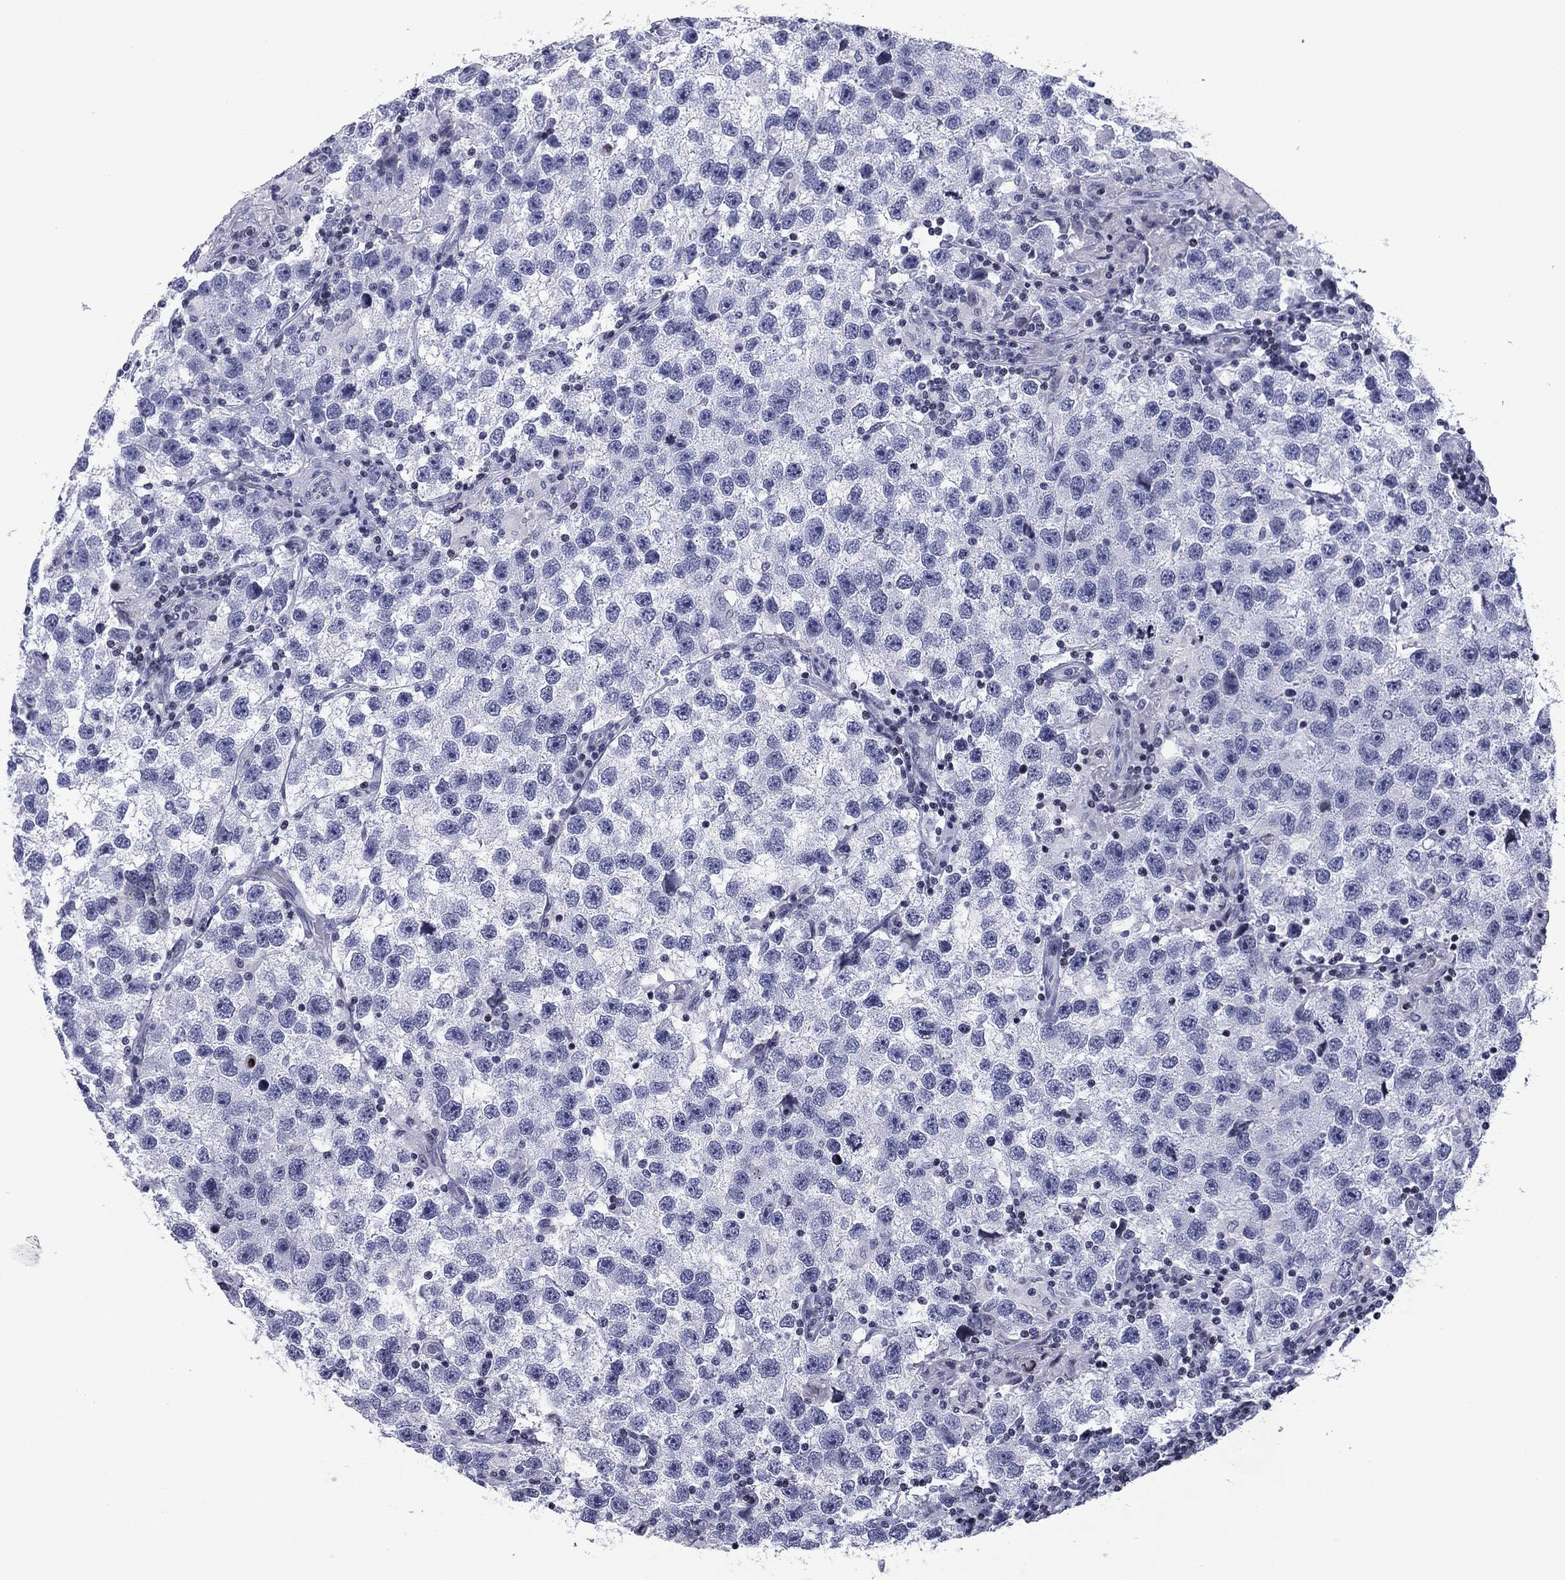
{"staining": {"intensity": "negative", "quantity": "none", "location": "none"}, "tissue": "testis cancer", "cell_type": "Tumor cells", "image_type": "cancer", "snomed": [{"axis": "morphology", "description": "Seminoma, NOS"}, {"axis": "topography", "description": "Testis"}], "caption": "Testis cancer (seminoma) stained for a protein using immunohistochemistry displays no expression tumor cells.", "gene": "CCDC144A", "patient": {"sex": "male", "age": 26}}